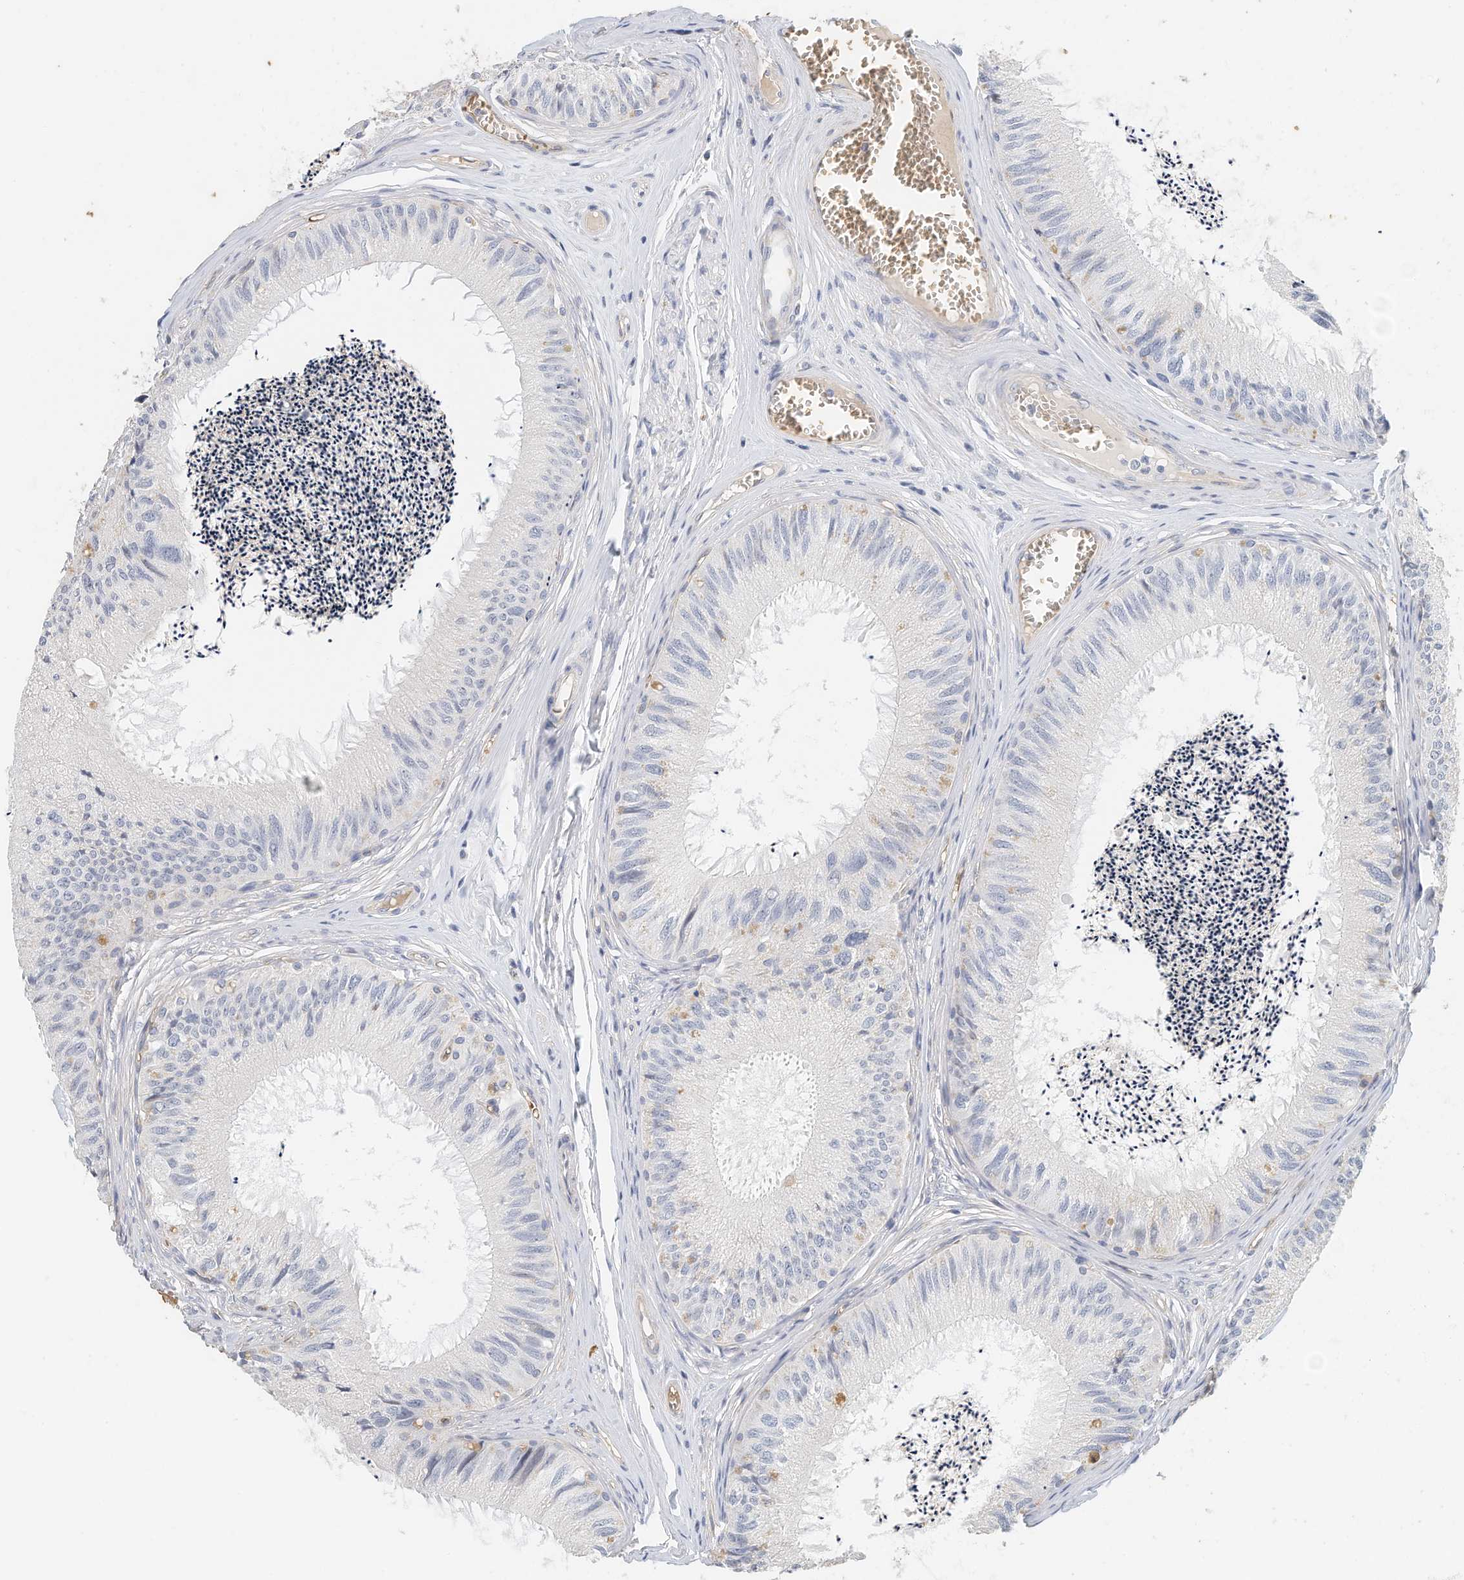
{"staining": {"intensity": "negative", "quantity": "none", "location": "none"}, "tissue": "epididymis", "cell_type": "Glandular cells", "image_type": "normal", "snomed": [{"axis": "morphology", "description": "Normal tissue, NOS"}, {"axis": "topography", "description": "Epididymis"}], "caption": "This photomicrograph is of normal epididymis stained with IHC to label a protein in brown with the nuclei are counter-stained blue. There is no expression in glandular cells. (Brightfield microscopy of DAB (3,3'-diaminobenzidine) immunohistochemistry (IHC) at high magnification).", "gene": "RCAN3", "patient": {"sex": "male", "age": 79}}